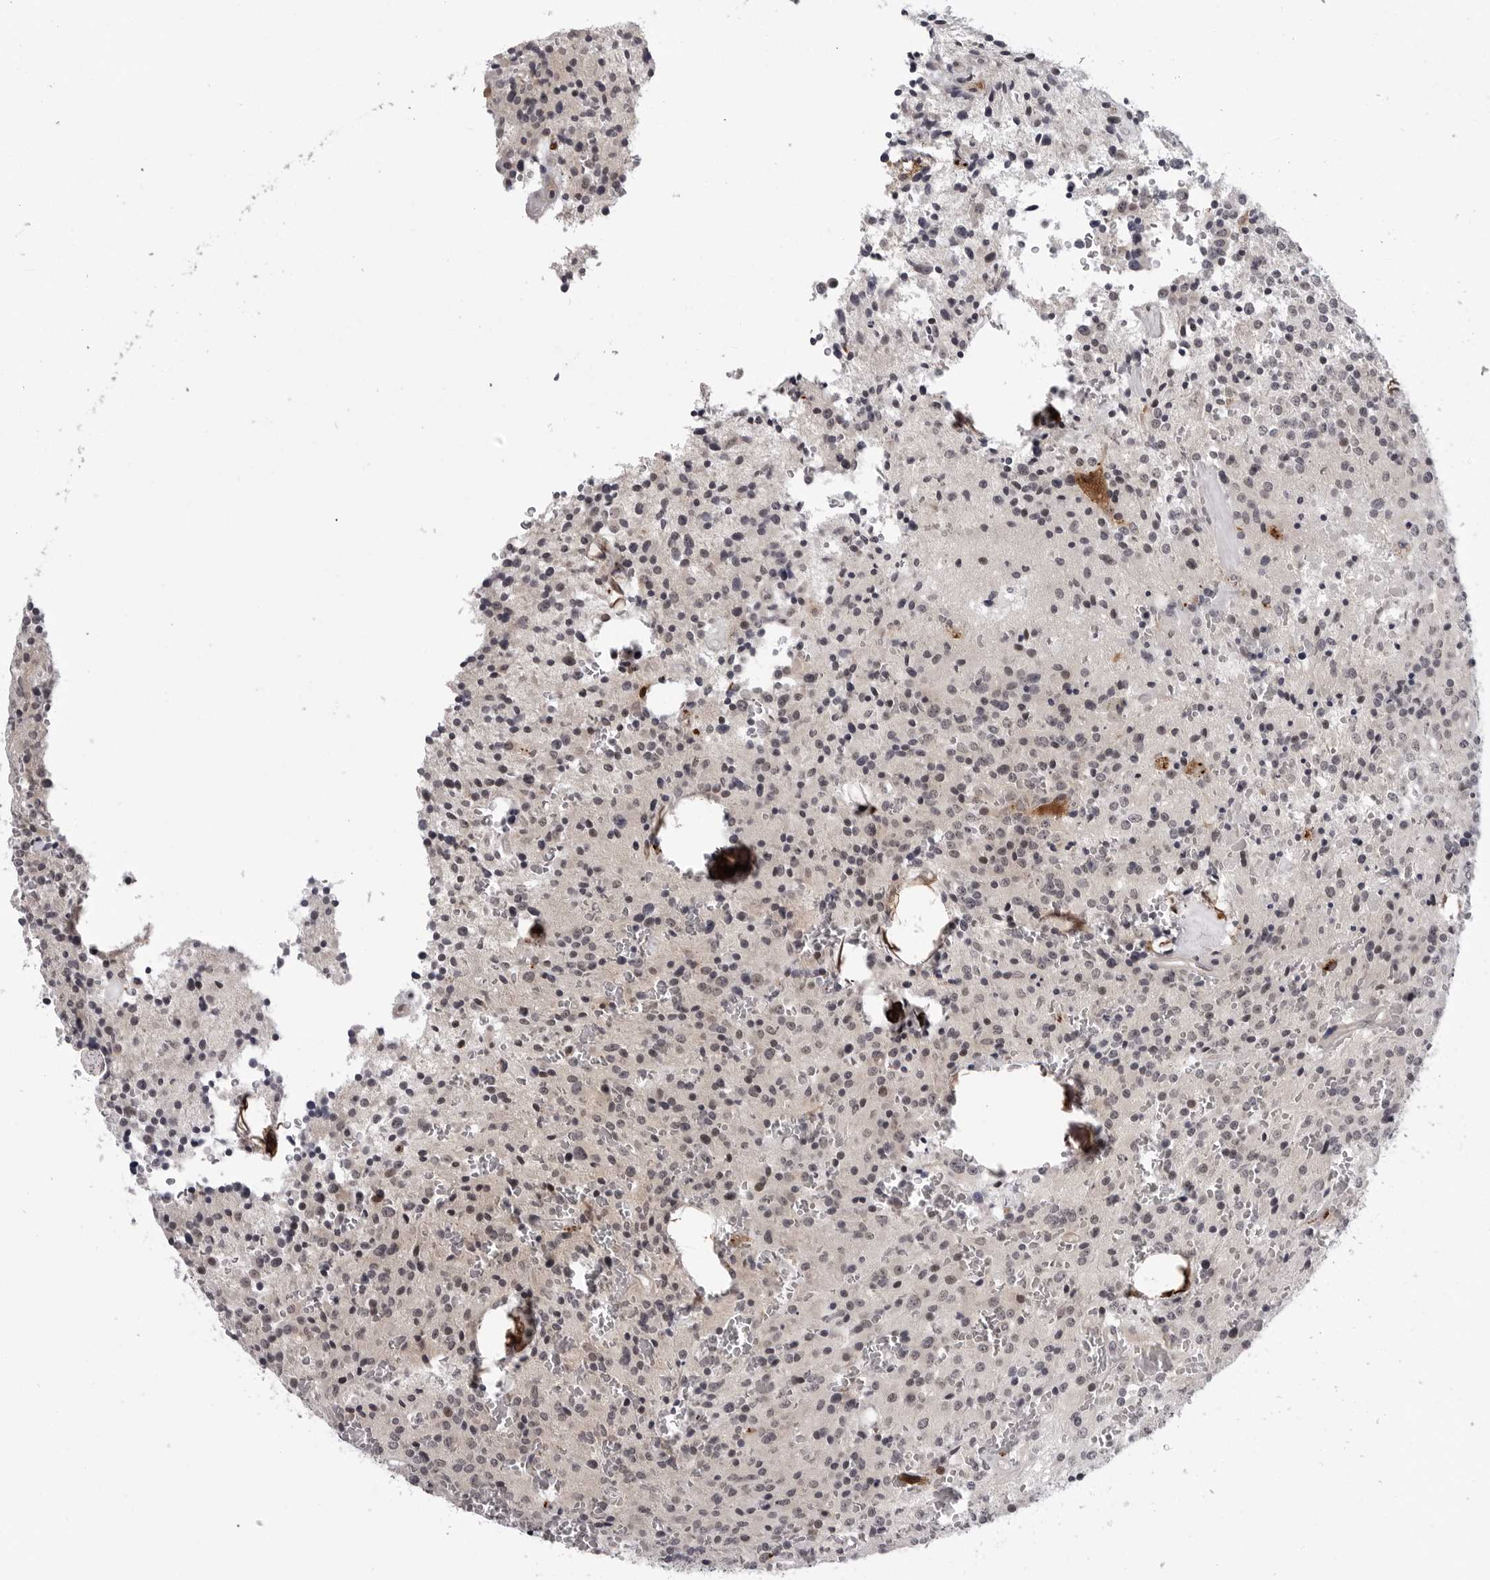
{"staining": {"intensity": "weak", "quantity": "<25%", "location": "nuclear"}, "tissue": "glioma", "cell_type": "Tumor cells", "image_type": "cancer", "snomed": [{"axis": "morphology", "description": "Glioma, malignant, Low grade"}, {"axis": "topography", "description": "Brain"}], "caption": "Tumor cells are negative for brown protein staining in glioma.", "gene": "KIAA1614", "patient": {"sex": "male", "age": 58}}